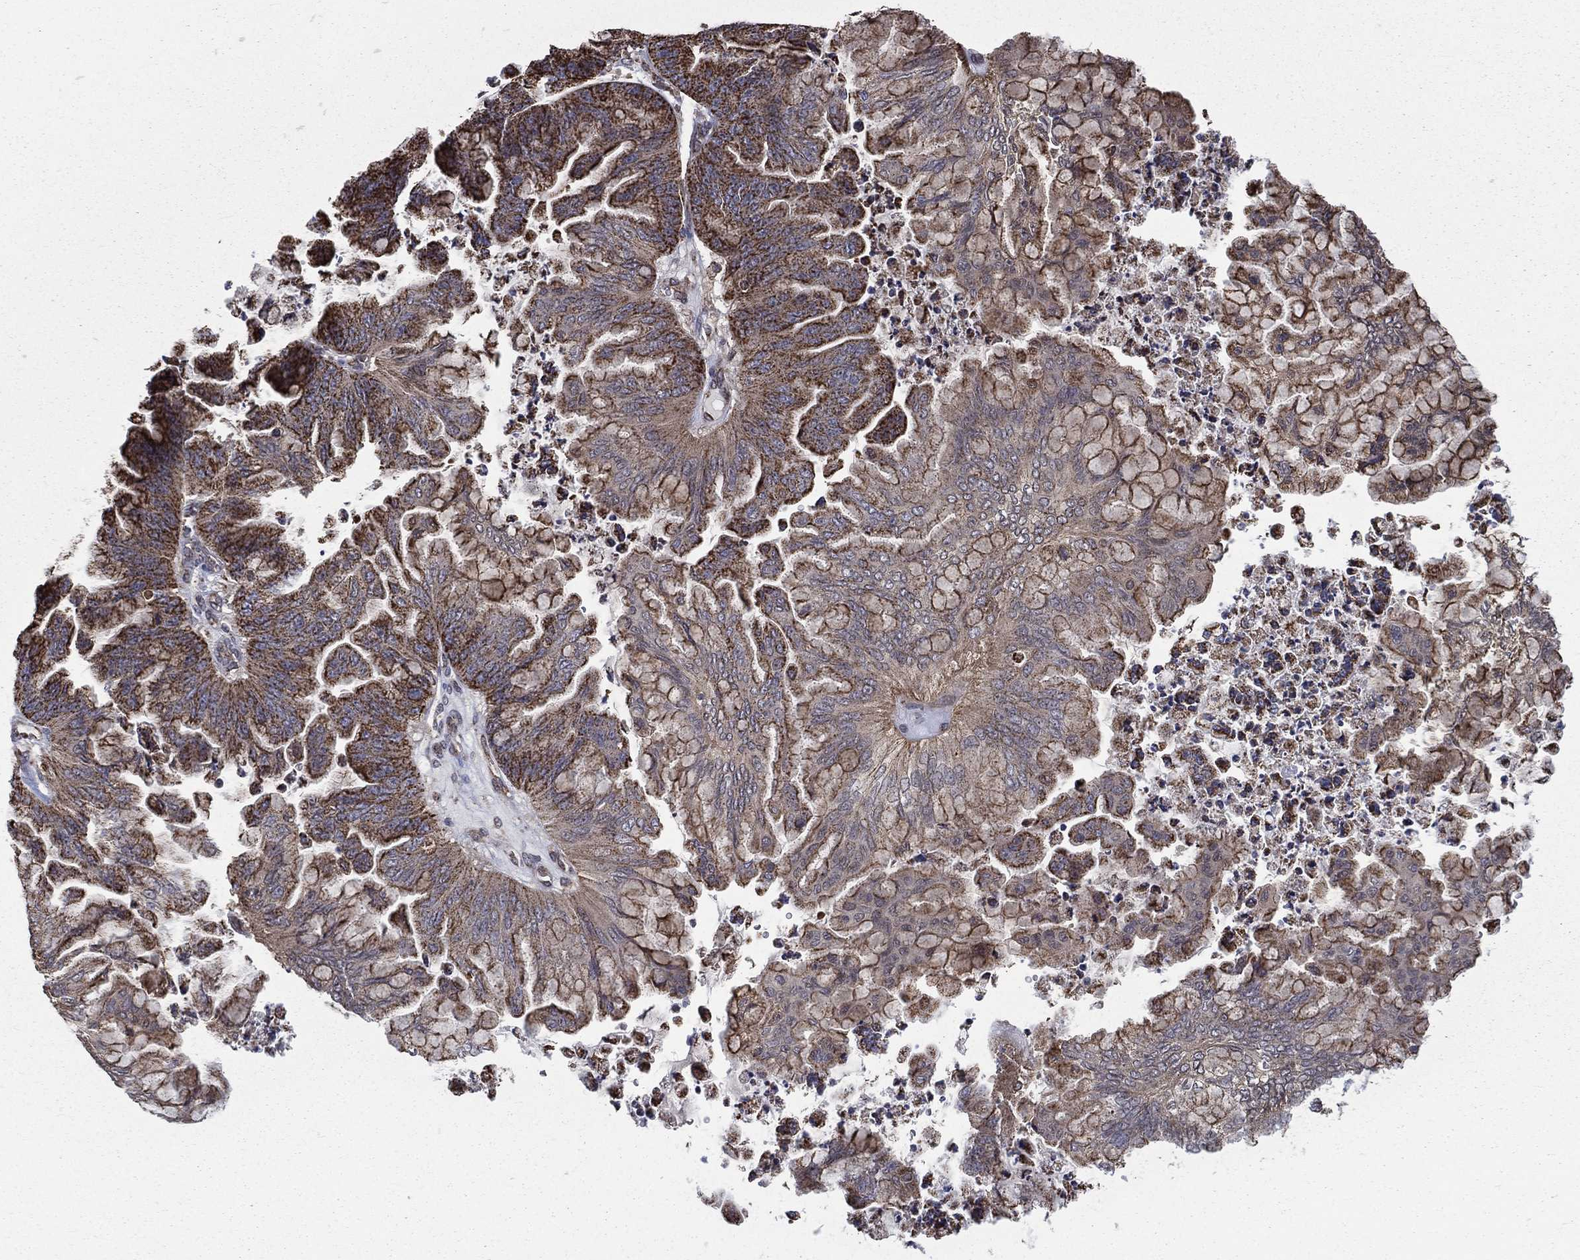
{"staining": {"intensity": "moderate", "quantity": ">75%", "location": "cytoplasmic/membranous"}, "tissue": "ovarian cancer", "cell_type": "Tumor cells", "image_type": "cancer", "snomed": [{"axis": "morphology", "description": "Cystadenocarcinoma, mucinous, NOS"}, {"axis": "topography", "description": "Ovary"}], "caption": "The micrograph reveals staining of ovarian mucinous cystadenocarcinoma, revealing moderate cytoplasmic/membranous protein staining (brown color) within tumor cells. The protein of interest is shown in brown color, while the nuclei are stained blue.", "gene": "RIGI", "patient": {"sex": "female", "age": 67}}